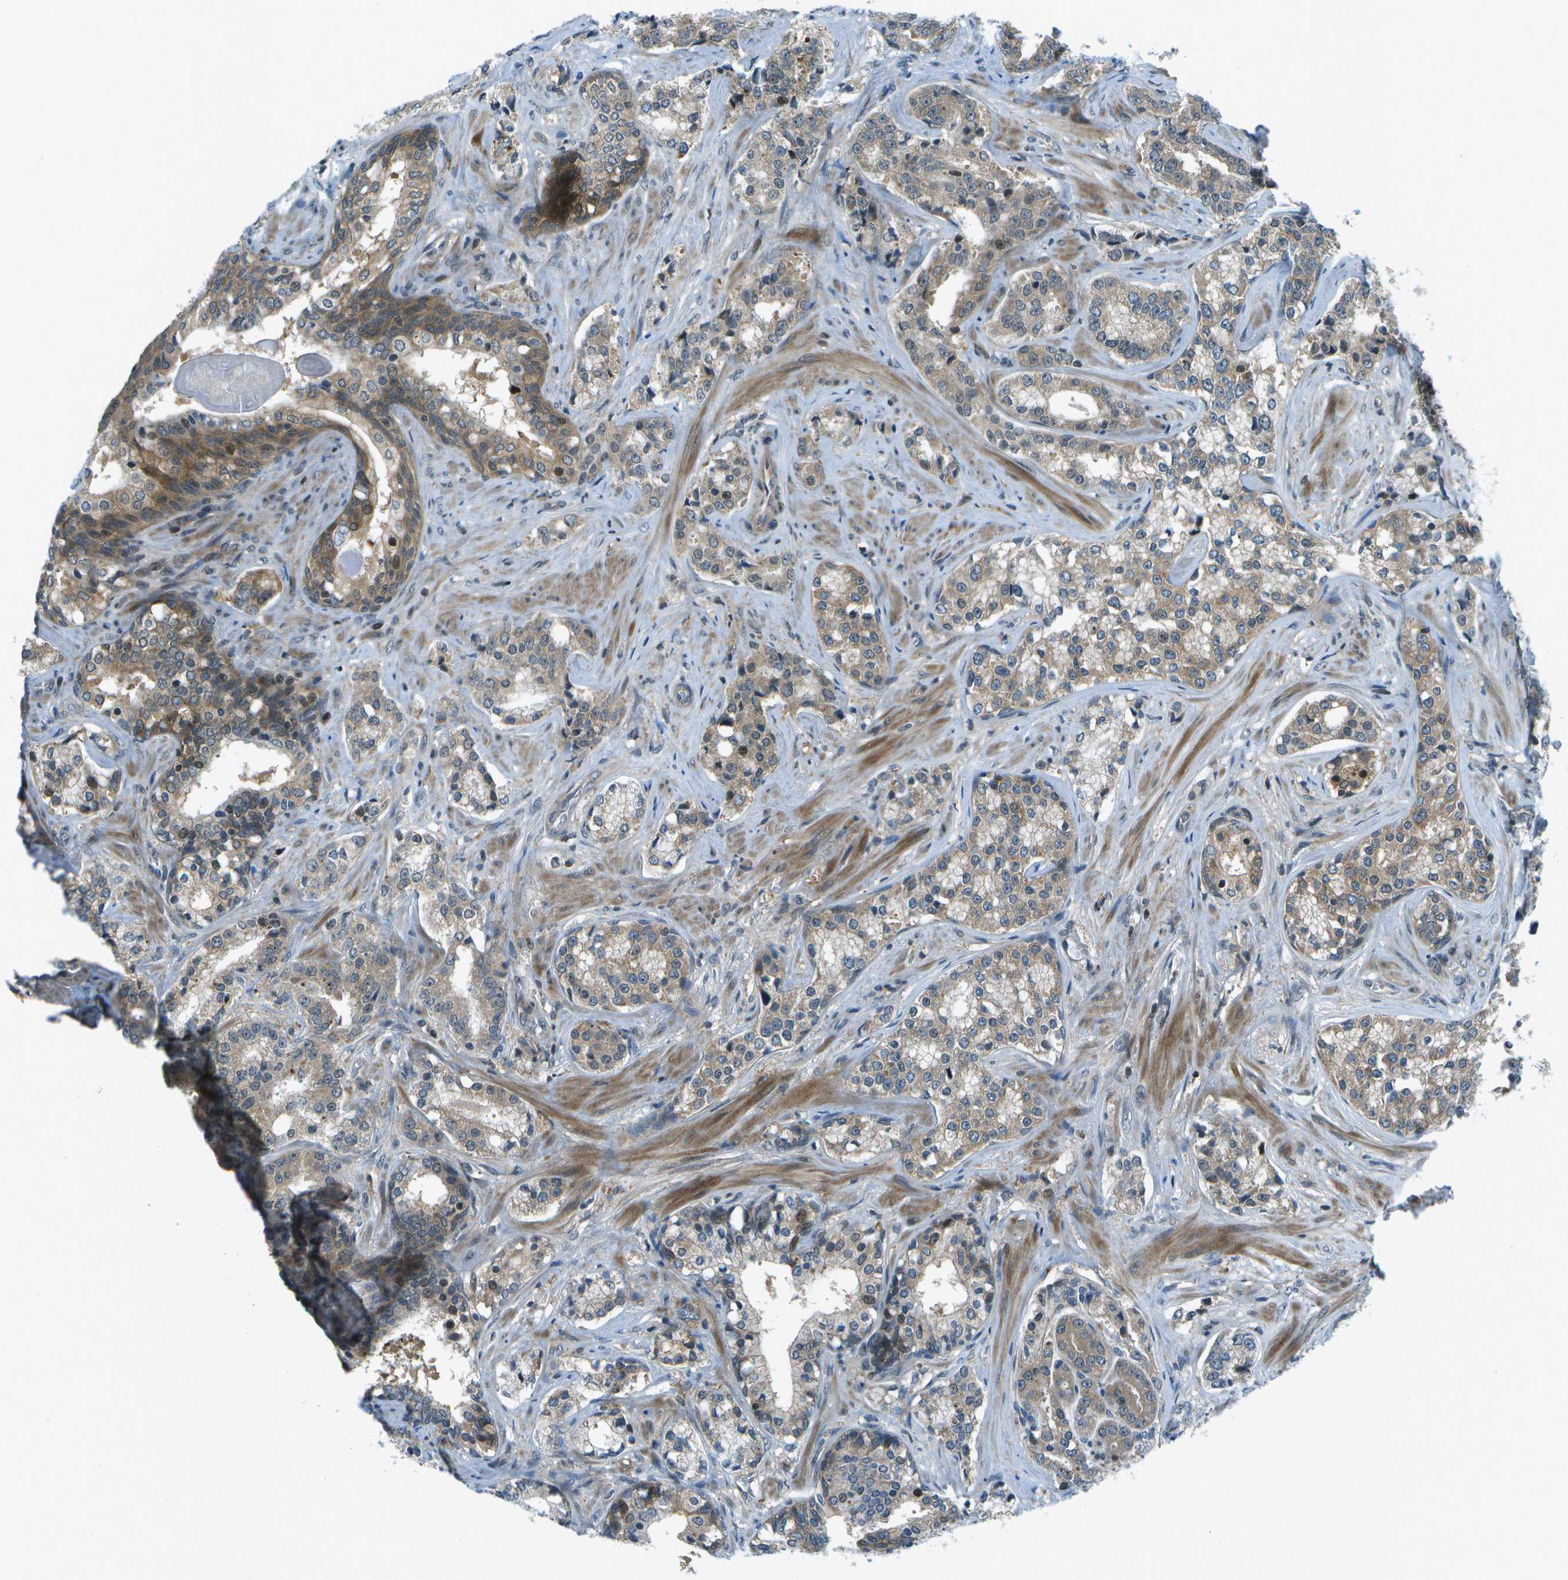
{"staining": {"intensity": "moderate", "quantity": "25%-75%", "location": "cytoplasmic/membranous"}, "tissue": "prostate cancer", "cell_type": "Tumor cells", "image_type": "cancer", "snomed": [{"axis": "morphology", "description": "Adenocarcinoma, High grade"}, {"axis": "topography", "description": "Prostate"}], "caption": "Prostate cancer was stained to show a protein in brown. There is medium levels of moderate cytoplasmic/membranous positivity in about 25%-75% of tumor cells.", "gene": "TMEM19", "patient": {"sex": "male", "age": 60}}